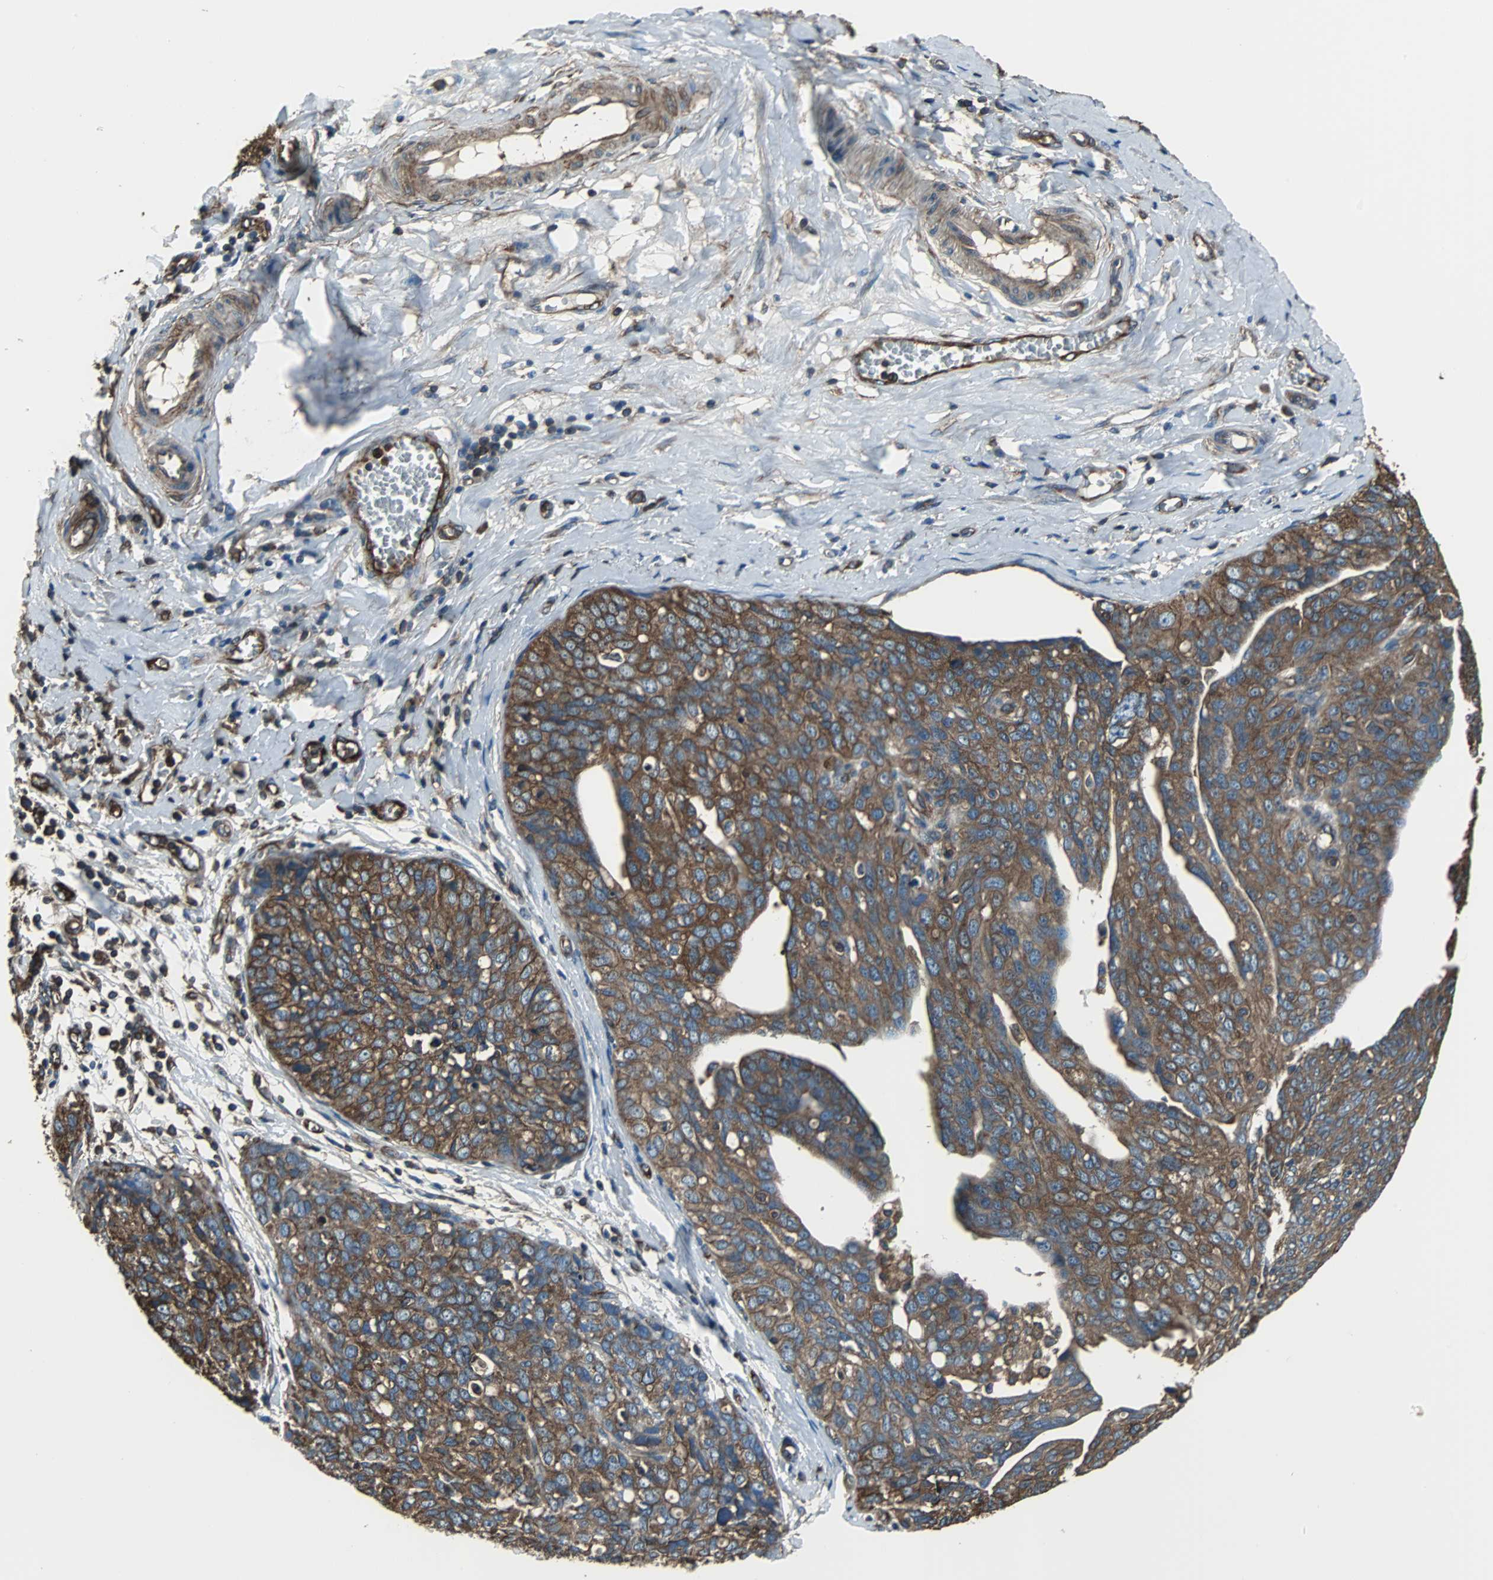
{"staining": {"intensity": "strong", "quantity": ">75%", "location": "cytoplasmic/membranous"}, "tissue": "ovarian cancer", "cell_type": "Tumor cells", "image_type": "cancer", "snomed": [{"axis": "morphology", "description": "Carcinoma, endometroid"}, {"axis": "topography", "description": "Ovary"}], "caption": "Strong cytoplasmic/membranous expression is identified in approximately >75% of tumor cells in ovarian endometroid carcinoma.", "gene": "ACTN1", "patient": {"sex": "female", "age": 60}}